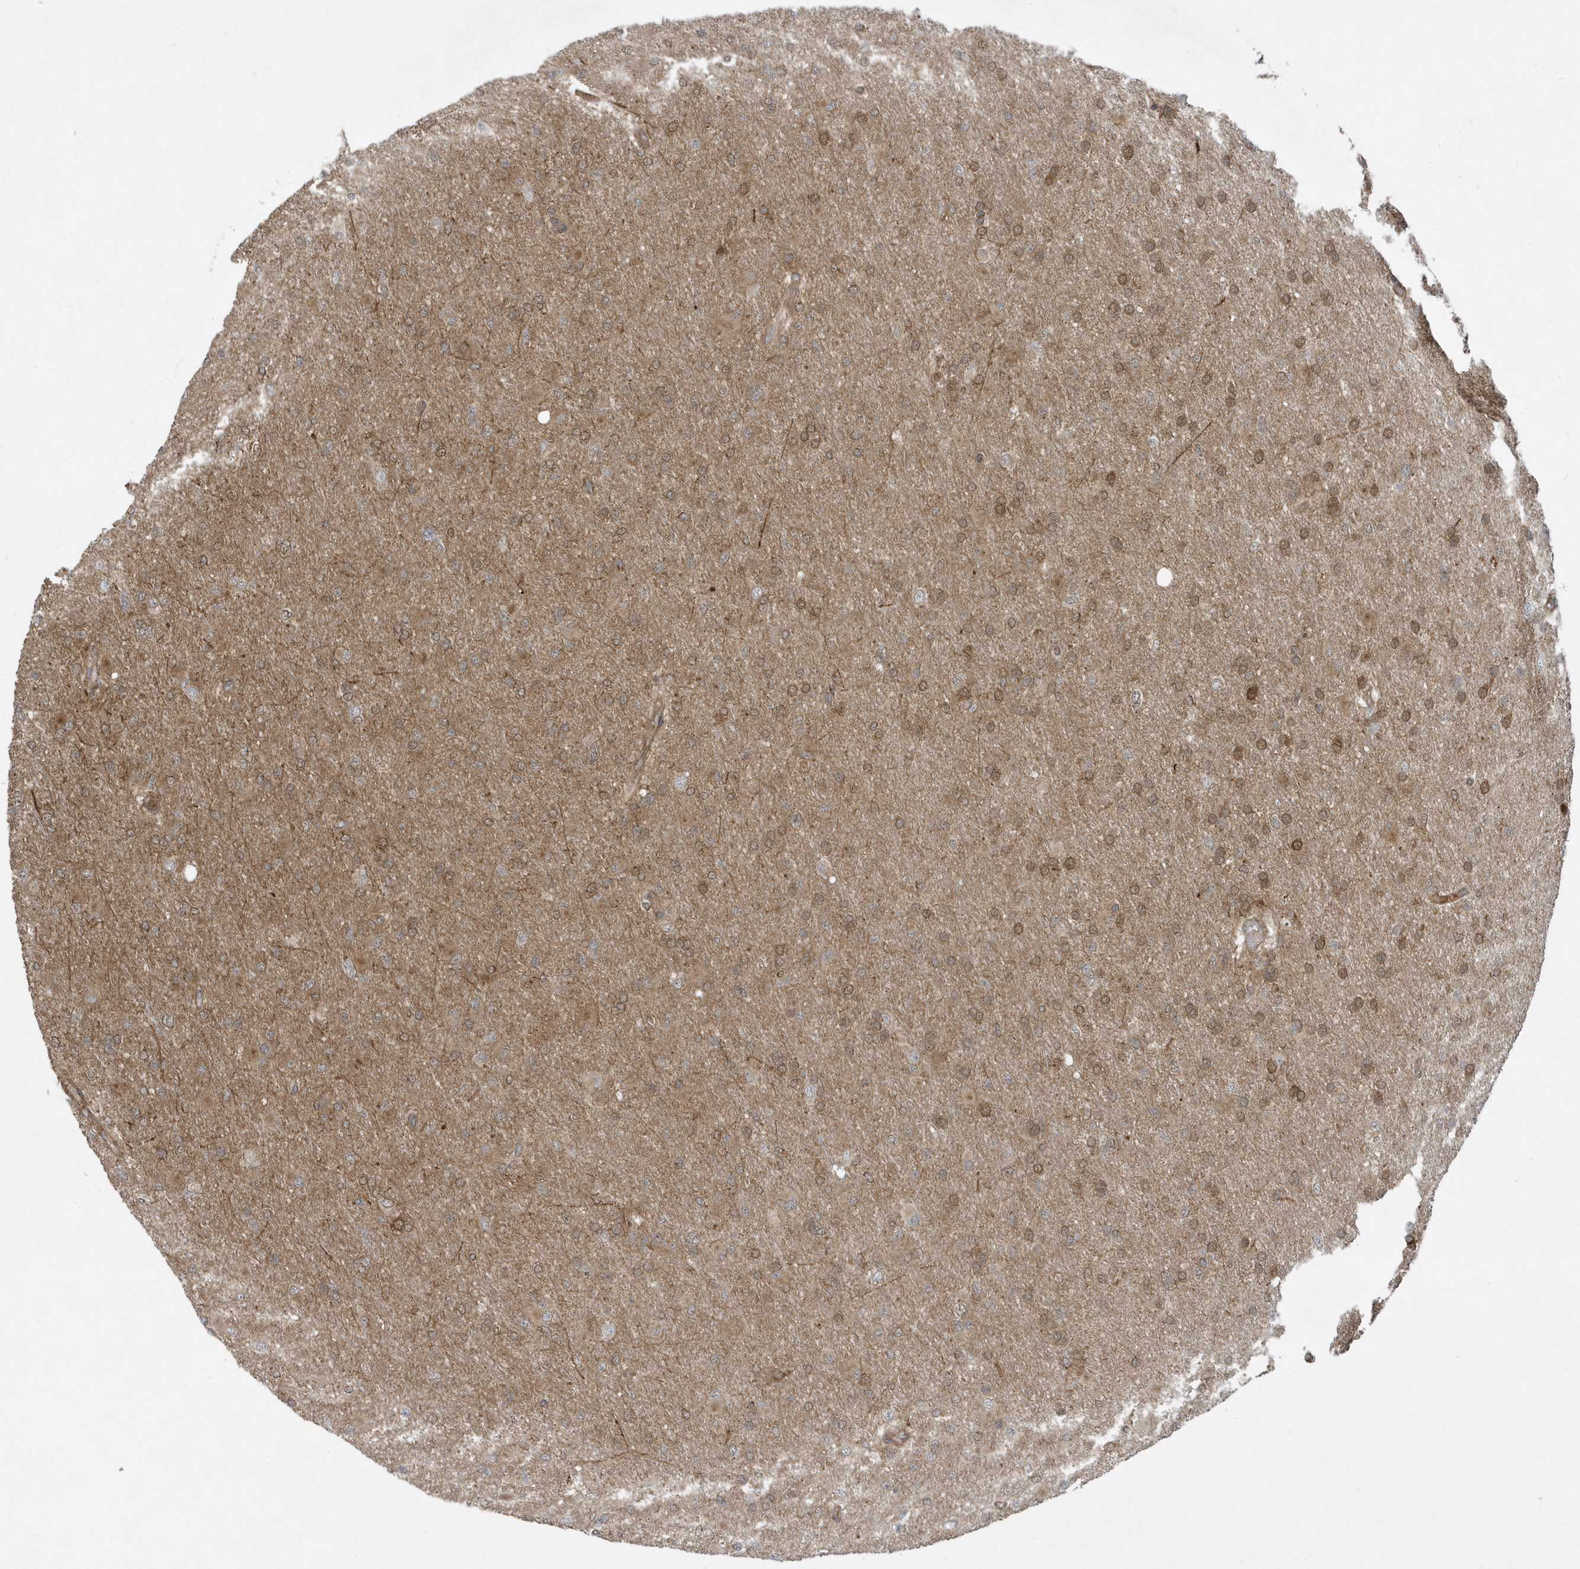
{"staining": {"intensity": "moderate", "quantity": ">75%", "location": "cytoplasmic/membranous,nuclear"}, "tissue": "glioma", "cell_type": "Tumor cells", "image_type": "cancer", "snomed": [{"axis": "morphology", "description": "Glioma, malignant, High grade"}, {"axis": "topography", "description": "Cerebral cortex"}], "caption": "Immunohistochemical staining of malignant high-grade glioma shows medium levels of moderate cytoplasmic/membranous and nuclear protein positivity in about >75% of tumor cells.", "gene": "STAMBP", "patient": {"sex": "female", "age": 36}}